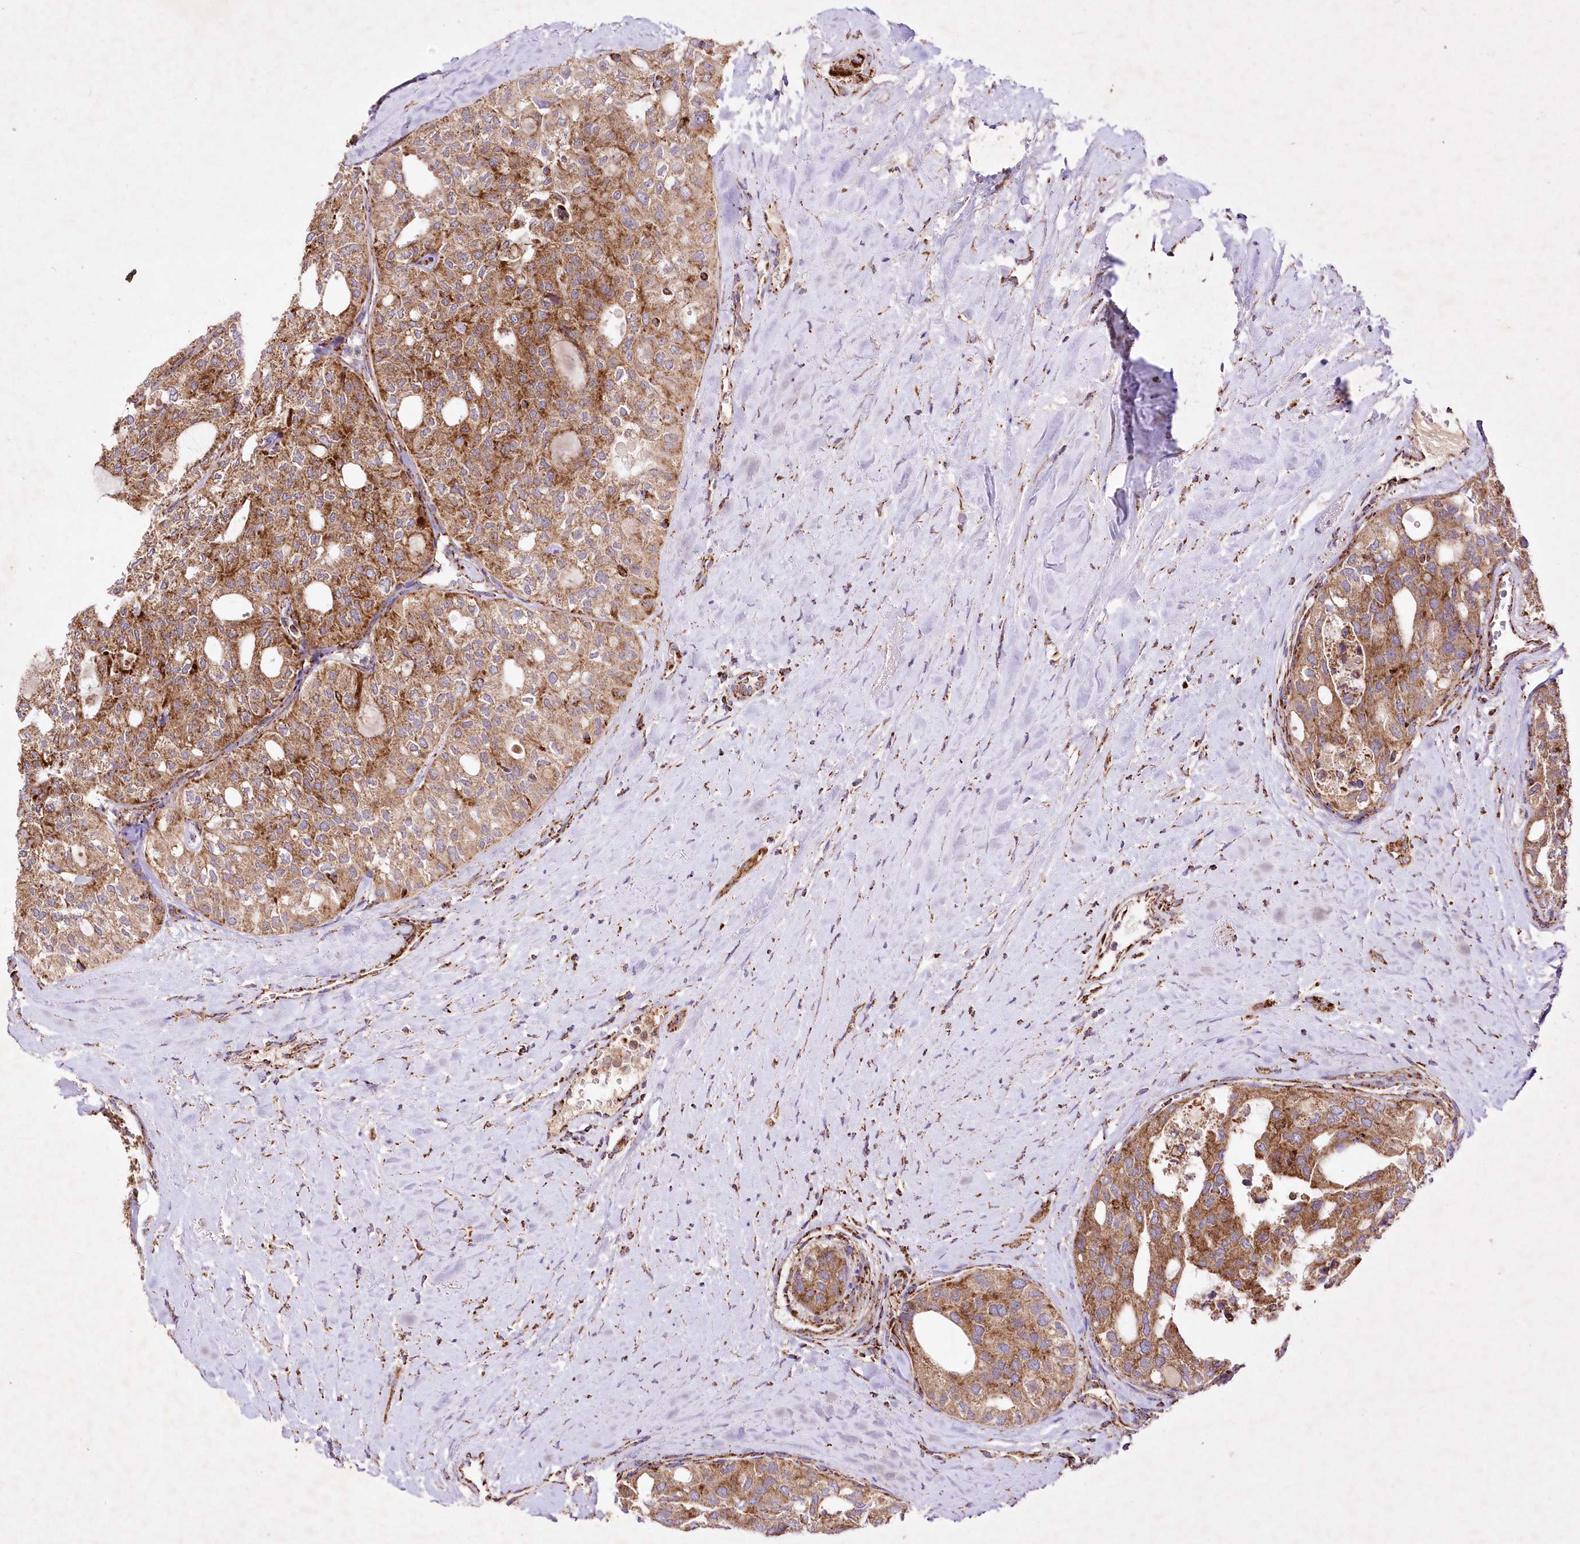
{"staining": {"intensity": "moderate", "quantity": ">75%", "location": "cytoplasmic/membranous"}, "tissue": "thyroid cancer", "cell_type": "Tumor cells", "image_type": "cancer", "snomed": [{"axis": "morphology", "description": "Follicular adenoma carcinoma, NOS"}, {"axis": "topography", "description": "Thyroid gland"}], "caption": "The photomicrograph shows immunohistochemical staining of thyroid follicular adenoma carcinoma. There is moderate cytoplasmic/membranous expression is appreciated in about >75% of tumor cells.", "gene": "ASNSD1", "patient": {"sex": "male", "age": 75}}